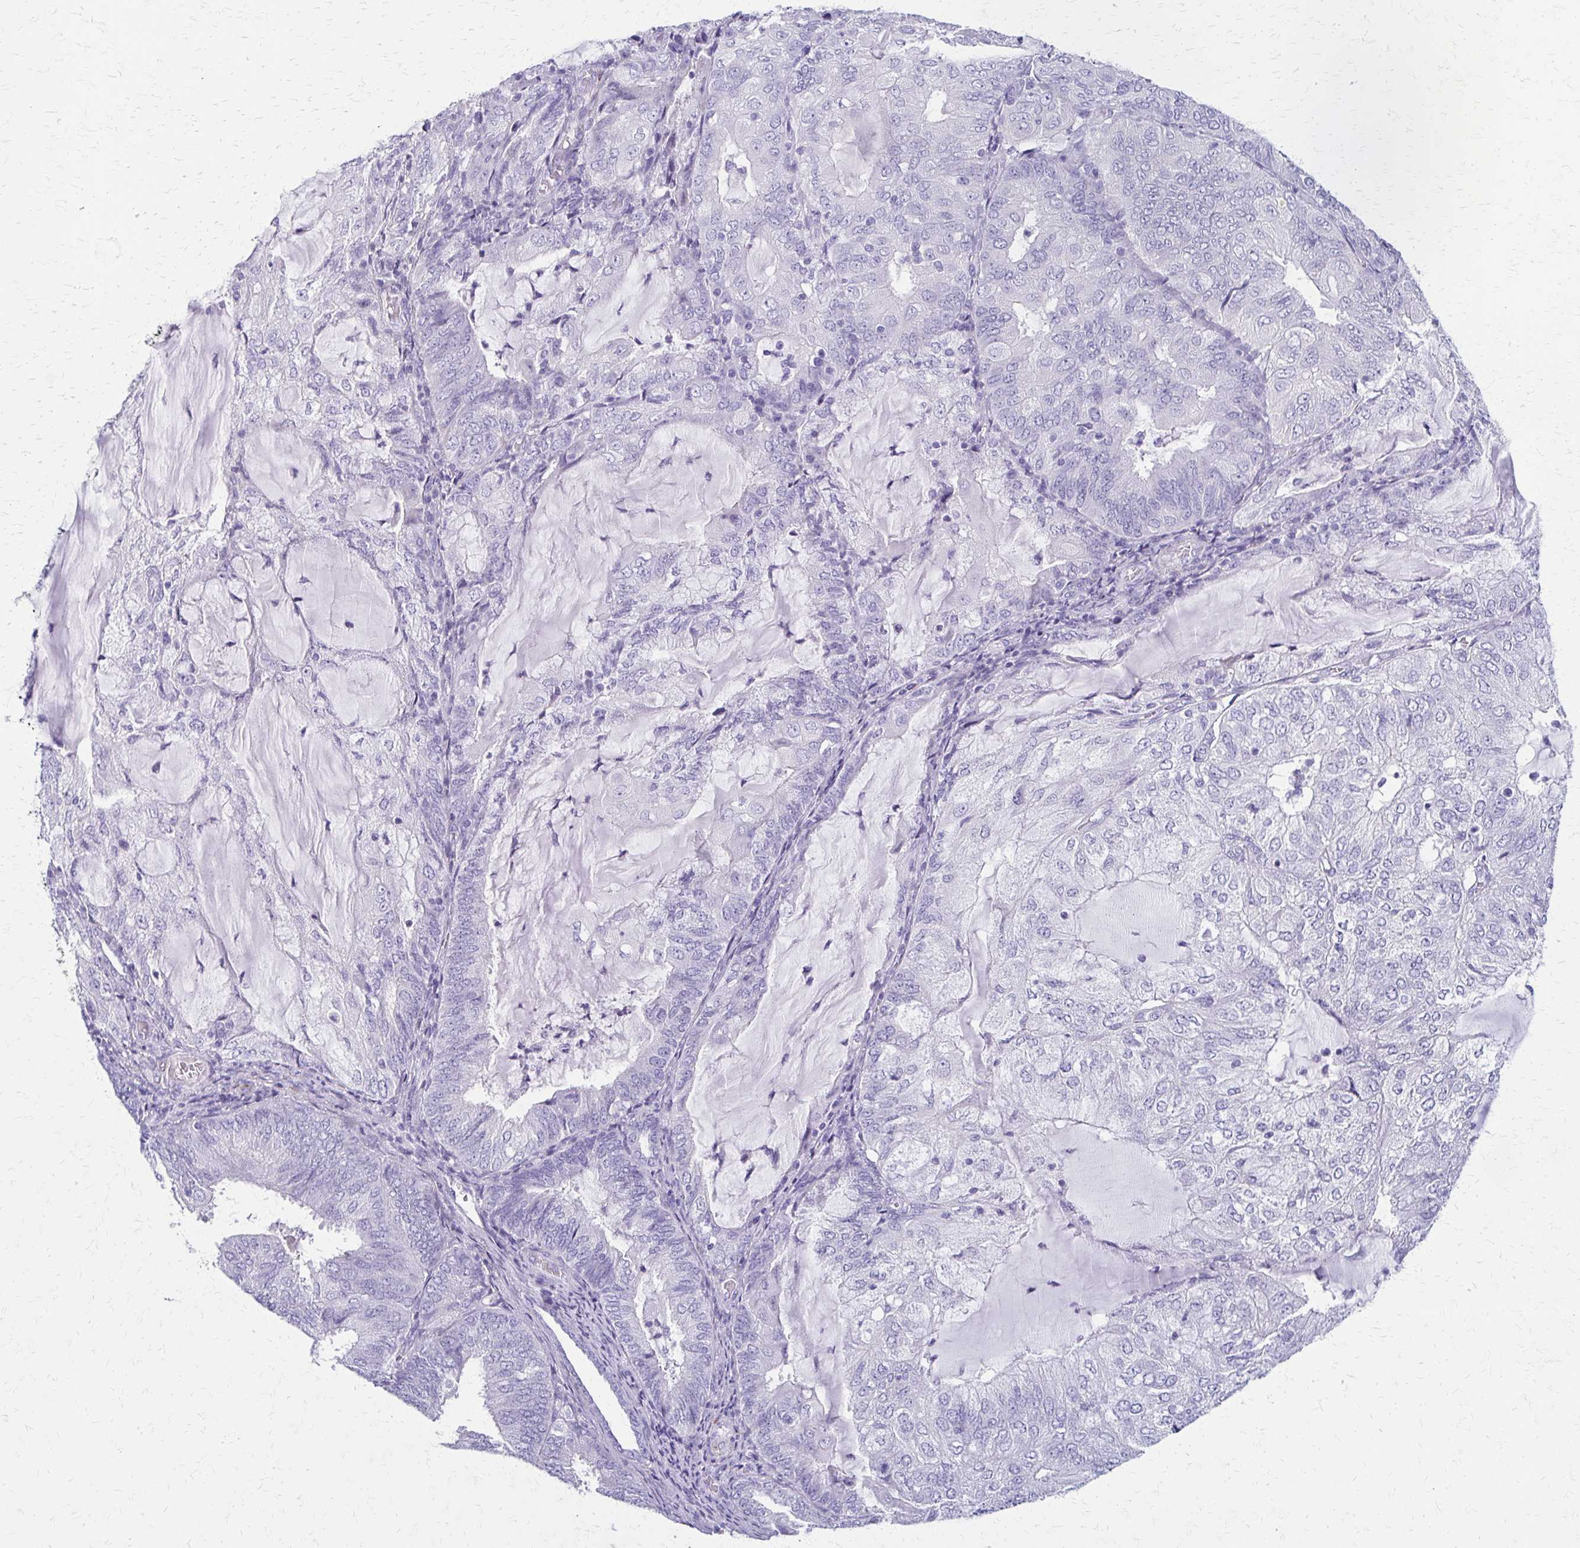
{"staining": {"intensity": "negative", "quantity": "none", "location": "none"}, "tissue": "endometrial cancer", "cell_type": "Tumor cells", "image_type": "cancer", "snomed": [{"axis": "morphology", "description": "Adenocarcinoma, NOS"}, {"axis": "topography", "description": "Endometrium"}], "caption": "Image shows no significant protein expression in tumor cells of endometrial cancer.", "gene": "ZSCAN5B", "patient": {"sex": "female", "age": 81}}